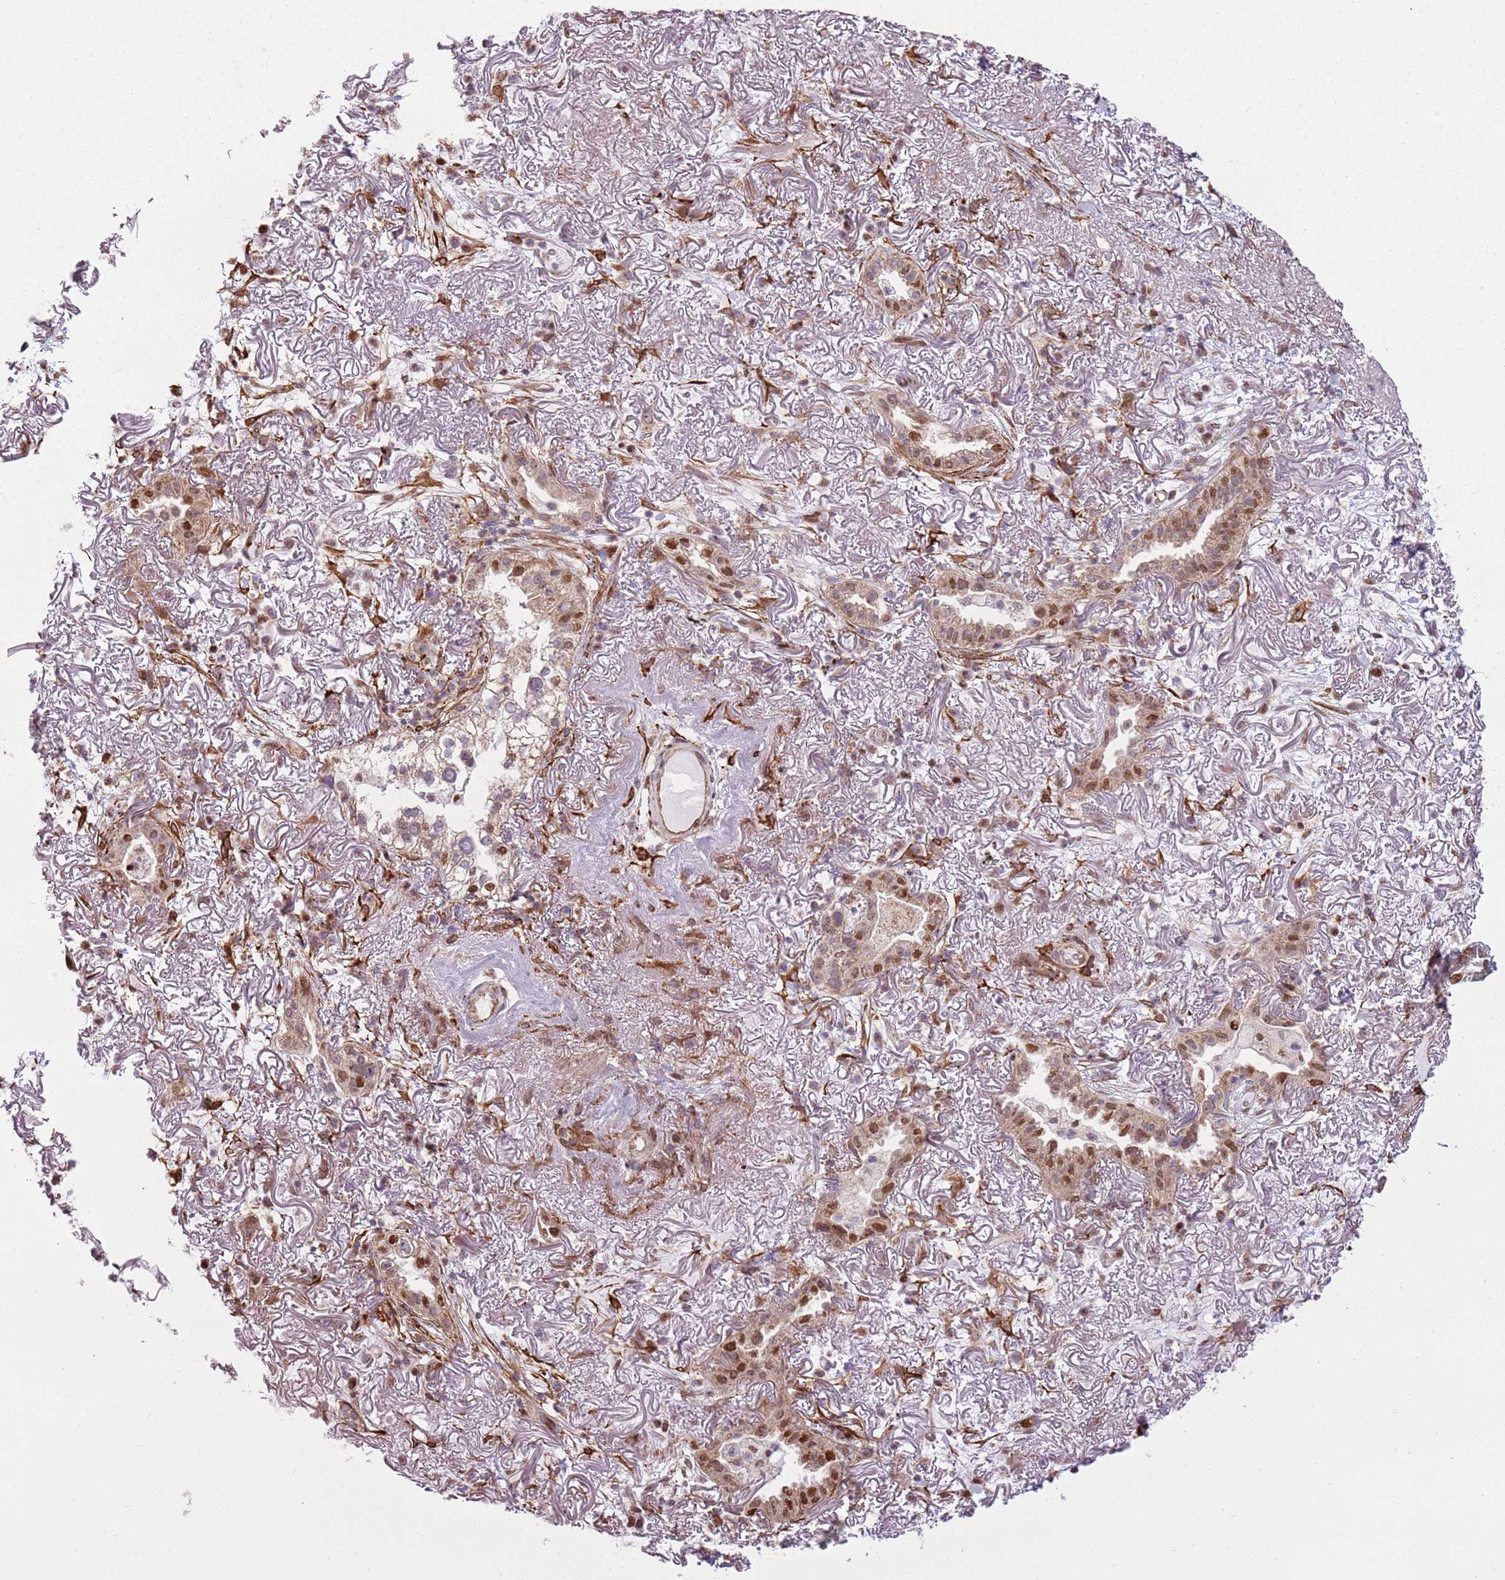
{"staining": {"intensity": "moderate", "quantity": ">75%", "location": "nuclear"}, "tissue": "lung cancer", "cell_type": "Tumor cells", "image_type": "cancer", "snomed": [{"axis": "morphology", "description": "Adenocarcinoma, NOS"}, {"axis": "topography", "description": "Lung"}], "caption": "A medium amount of moderate nuclear positivity is identified in about >75% of tumor cells in lung cancer (adenocarcinoma) tissue.", "gene": "PCTP", "patient": {"sex": "female", "age": 69}}